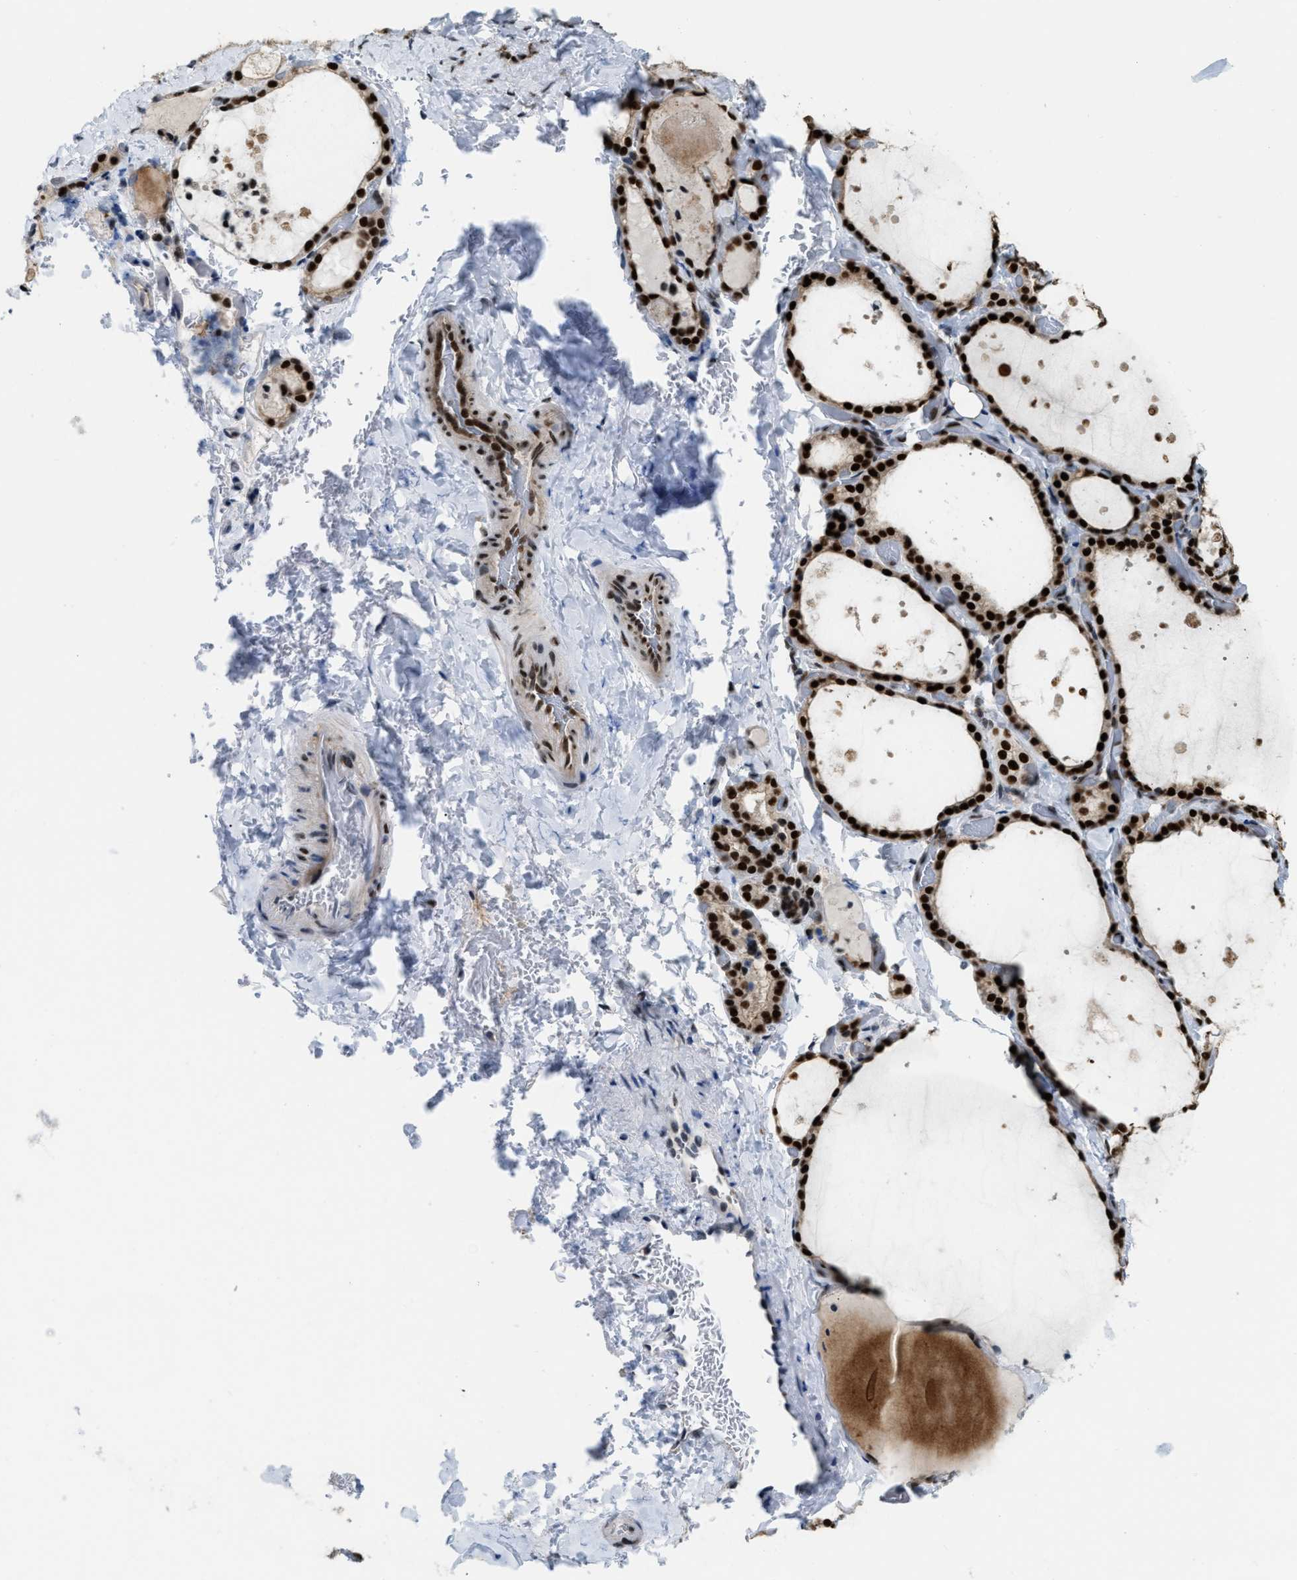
{"staining": {"intensity": "strong", "quantity": ">75%", "location": "nuclear"}, "tissue": "thyroid gland", "cell_type": "Glandular cells", "image_type": "normal", "snomed": [{"axis": "morphology", "description": "Normal tissue, NOS"}, {"axis": "topography", "description": "Thyroid gland"}], "caption": "About >75% of glandular cells in normal human thyroid gland reveal strong nuclear protein staining as visualized by brown immunohistochemical staining.", "gene": "NUMA1", "patient": {"sex": "female", "age": 44}}